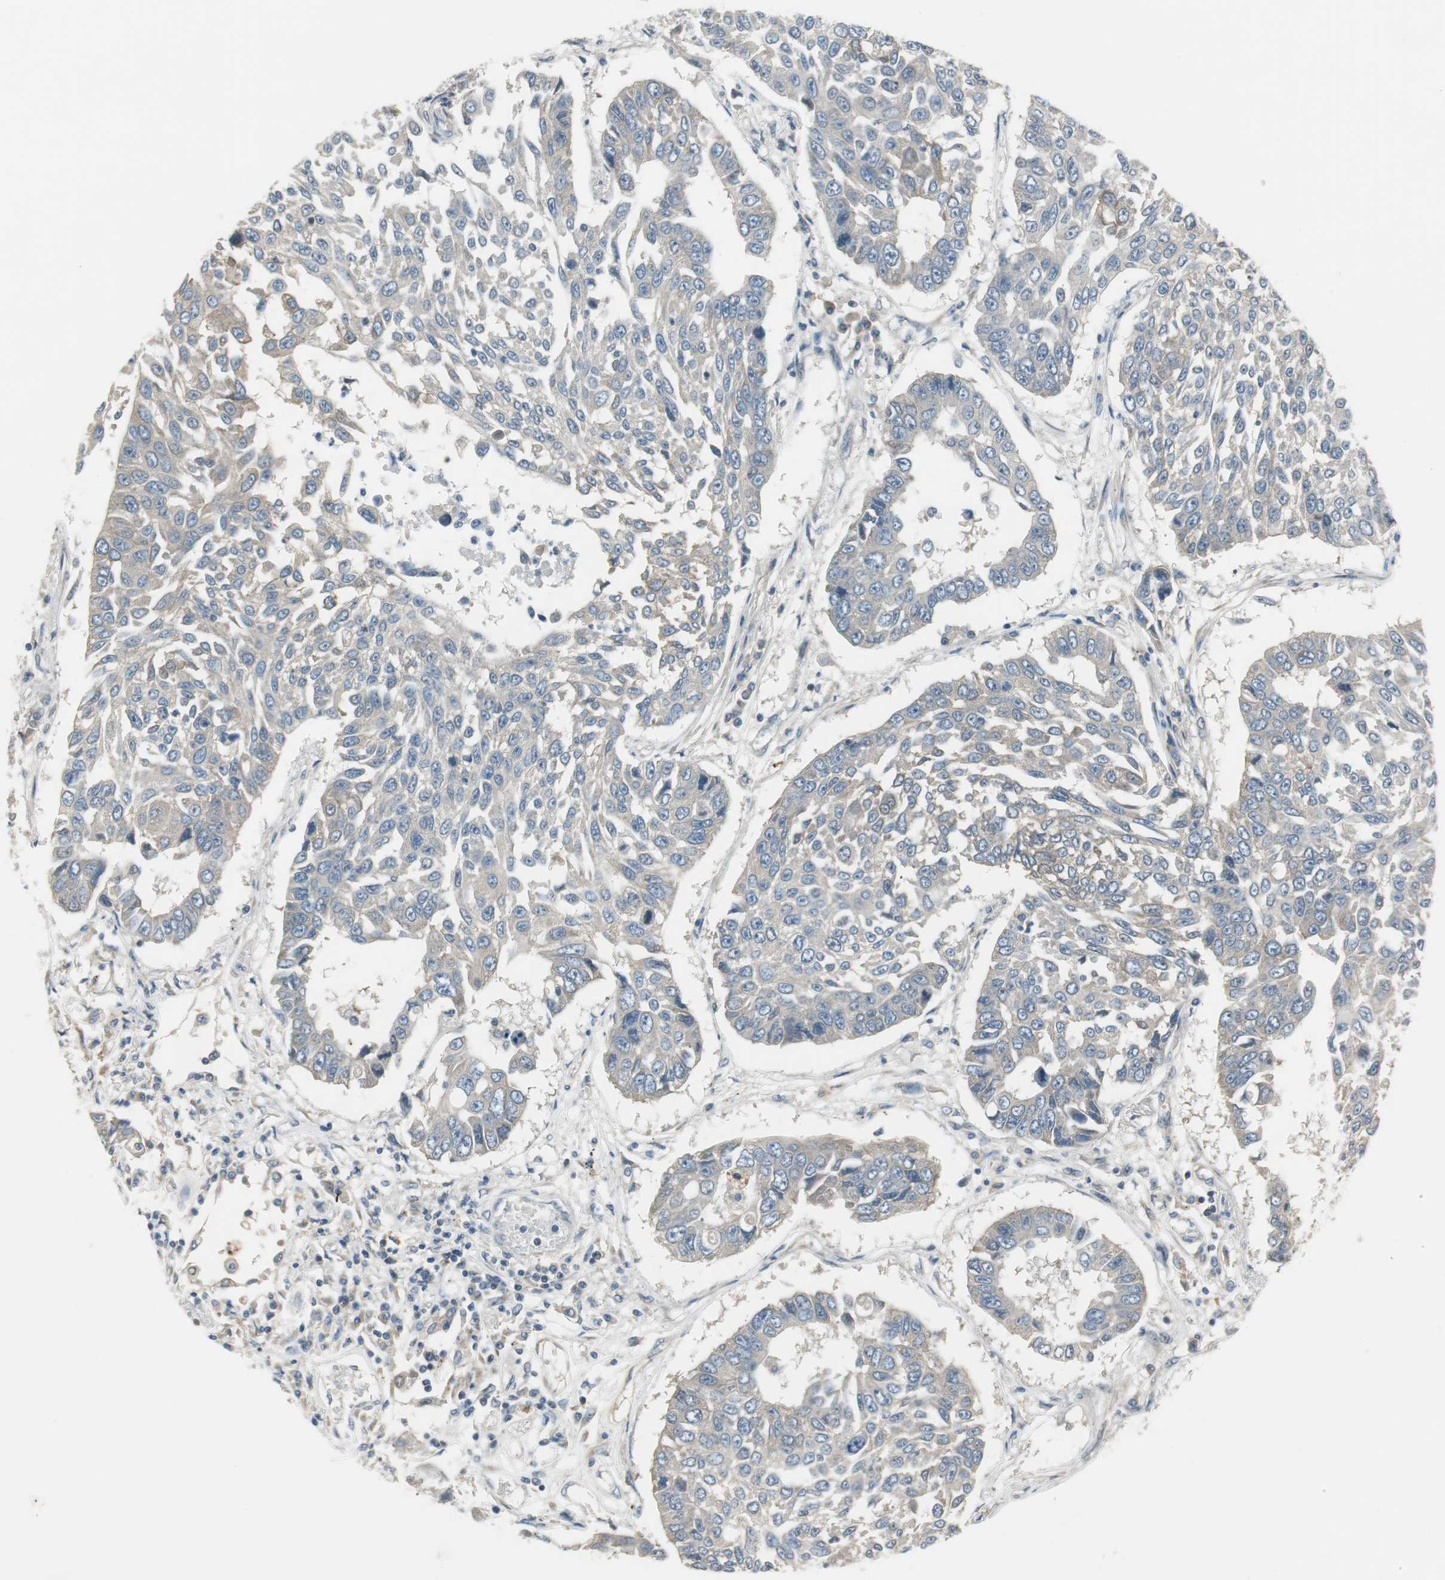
{"staining": {"intensity": "weak", "quantity": ">75%", "location": "cytoplasmic/membranous"}, "tissue": "lung cancer", "cell_type": "Tumor cells", "image_type": "cancer", "snomed": [{"axis": "morphology", "description": "Squamous cell carcinoma, NOS"}, {"axis": "topography", "description": "Lung"}], "caption": "Immunohistochemistry (IHC) of lung cancer (squamous cell carcinoma) shows low levels of weak cytoplasmic/membranous expression in approximately >75% of tumor cells. (DAB IHC, brown staining for protein, blue staining for nuclei).", "gene": "PRKAA1", "patient": {"sex": "male", "age": 71}}